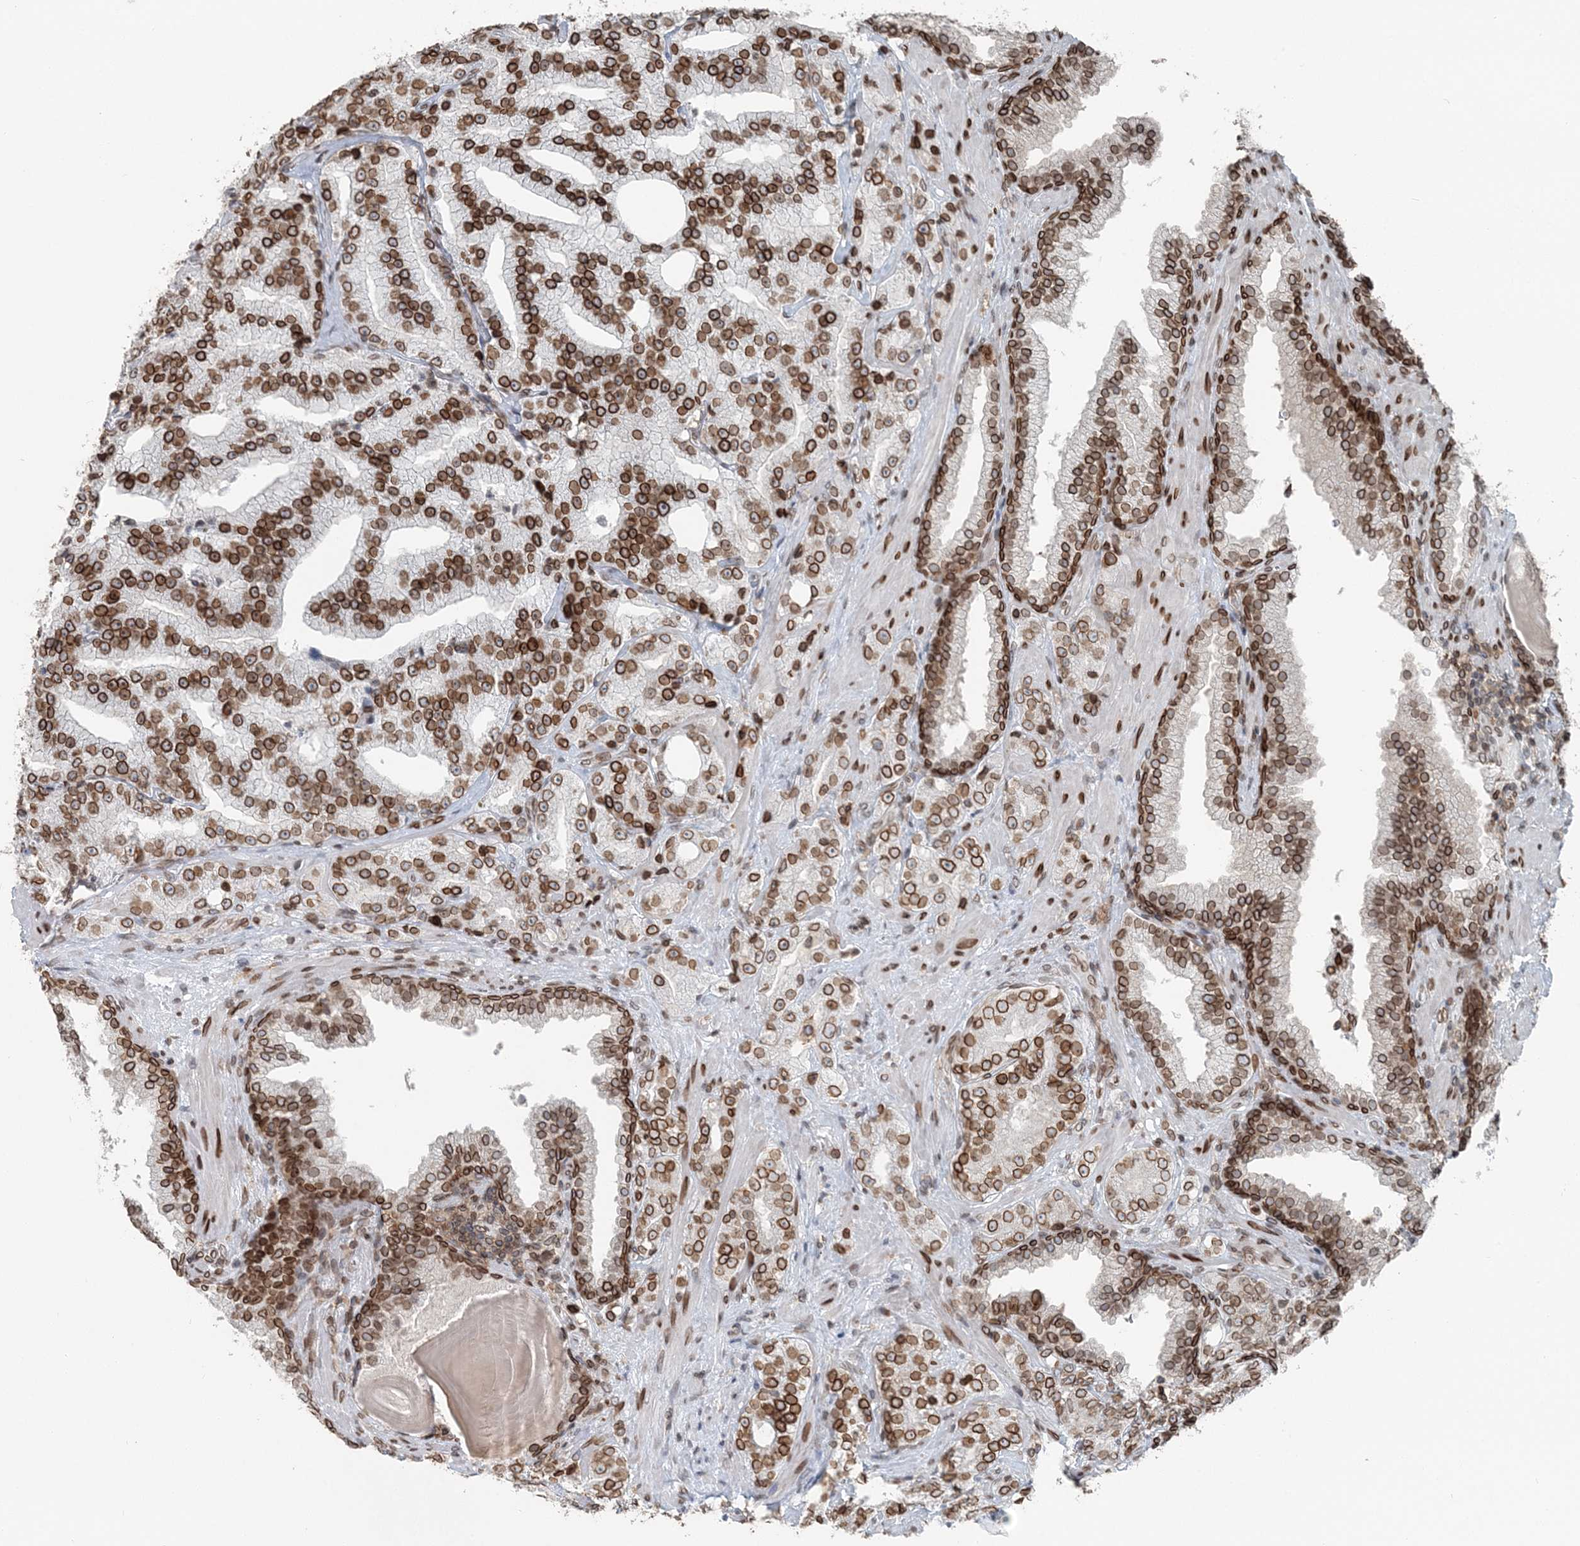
{"staining": {"intensity": "strong", "quantity": ">75%", "location": "cytoplasmic/membranous,nuclear"}, "tissue": "prostate cancer", "cell_type": "Tumor cells", "image_type": "cancer", "snomed": [{"axis": "morphology", "description": "Adenocarcinoma, High grade"}, {"axis": "topography", "description": "Prostate"}], "caption": "This is a histology image of immunohistochemistry (IHC) staining of prostate adenocarcinoma (high-grade), which shows strong expression in the cytoplasmic/membranous and nuclear of tumor cells.", "gene": "GJD4", "patient": {"sex": "male", "age": 64}}